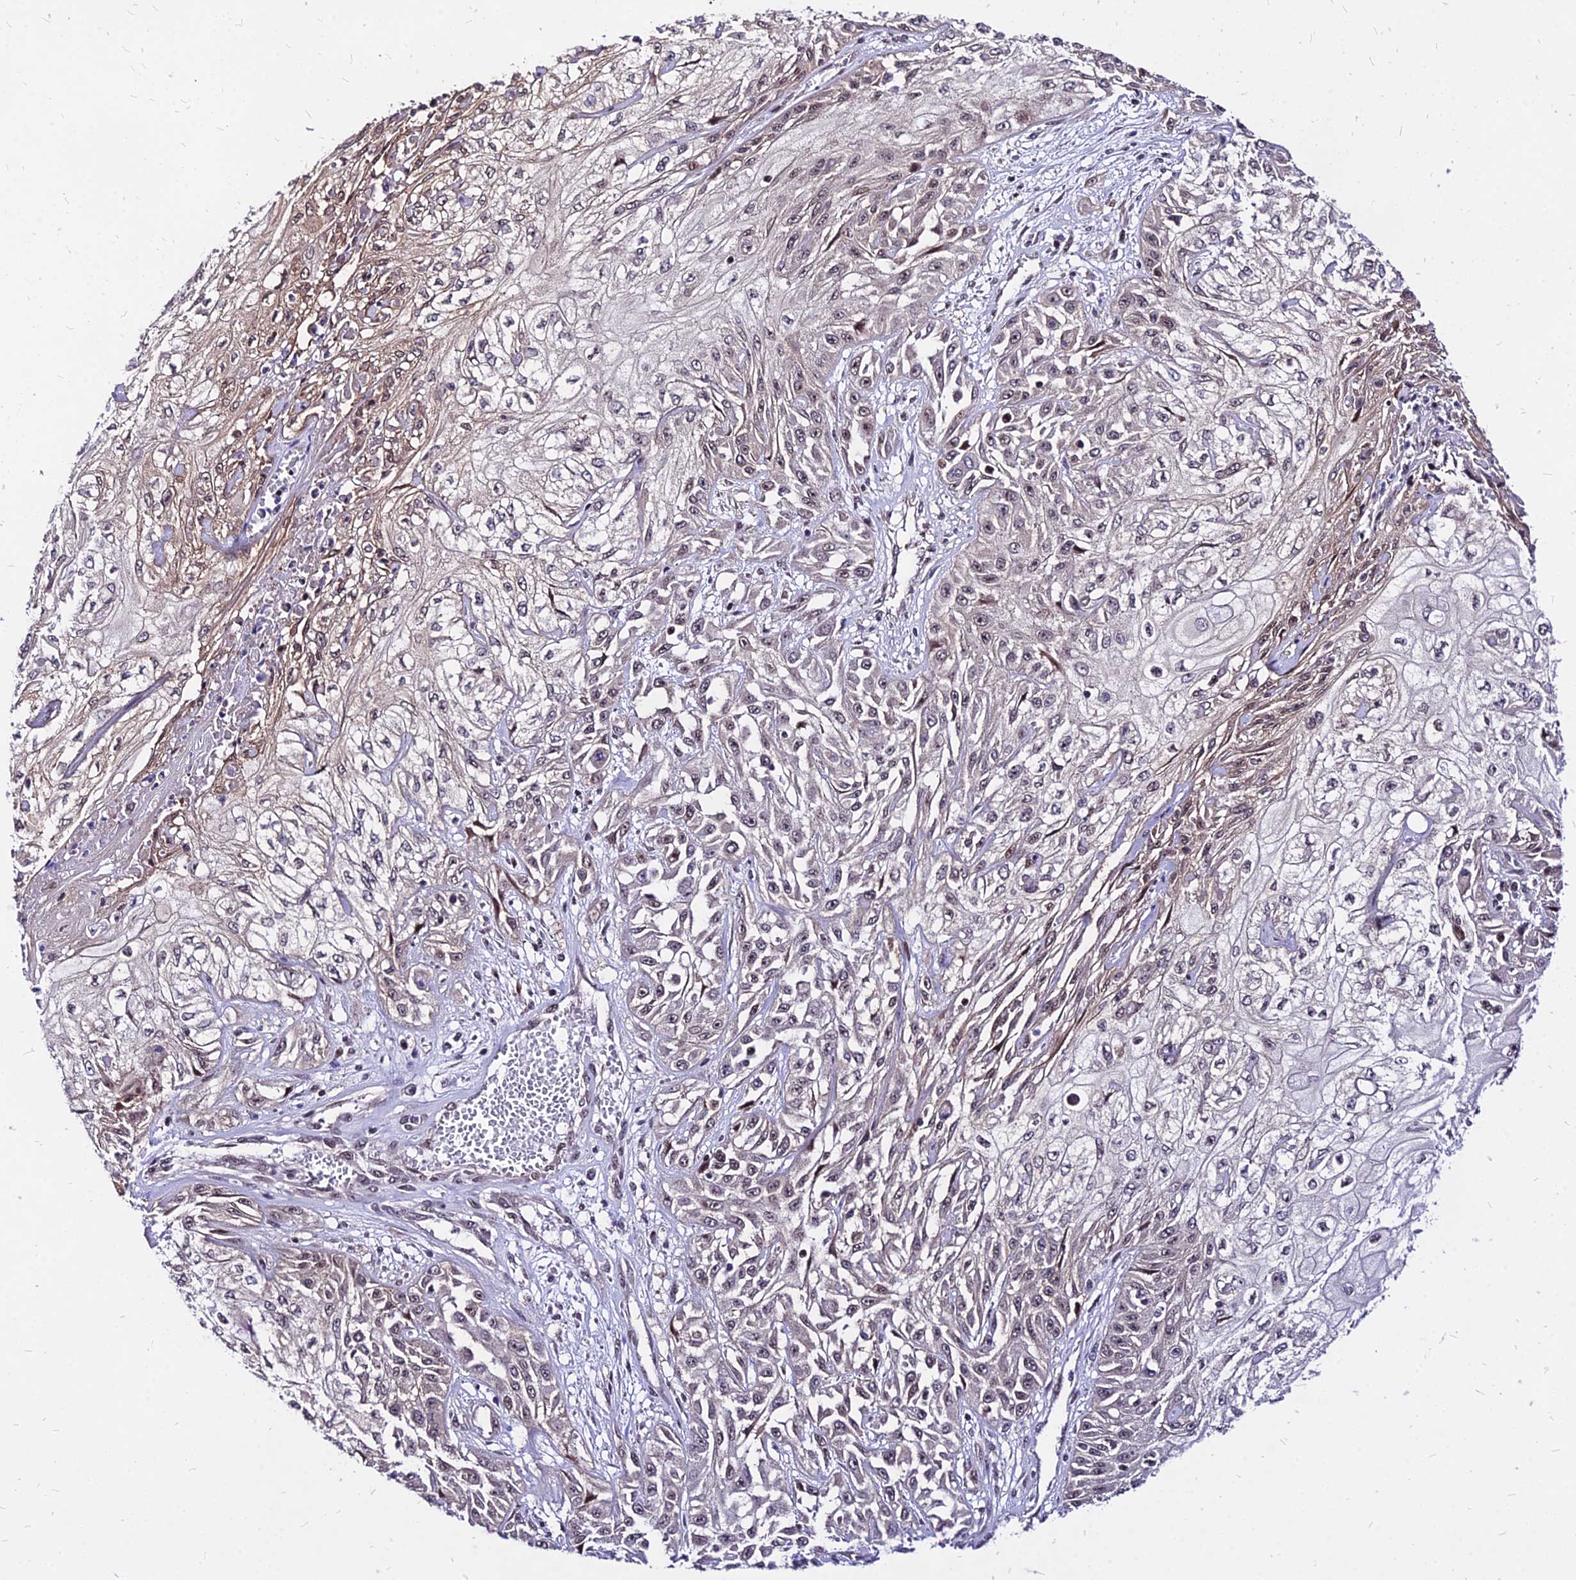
{"staining": {"intensity": "weak", "quantity": "<25%", "location": "cytoplasmic/membranous,nuclear"}, "tissue": "skin cancer", "cell_type": "Tumor cells", "image_type": "cancer", "snomed": [{"axis": "morphology", "description": "Squamous cell carcinoma, NOS"}, {"axis": "morphology", "description": "Squamous cell carcinoma, metastatic, NOS"}, {"axis": "topography", "description": "Skin"}, {"axis": "topography", "description": "Lymph node"}], "caption": "Human skin cancer stained for a protein using immunohistochemistry exhibits no positivity in tumor cells.", "gene": "DDX55", "patient": {"sex": "male", "age": 75}}